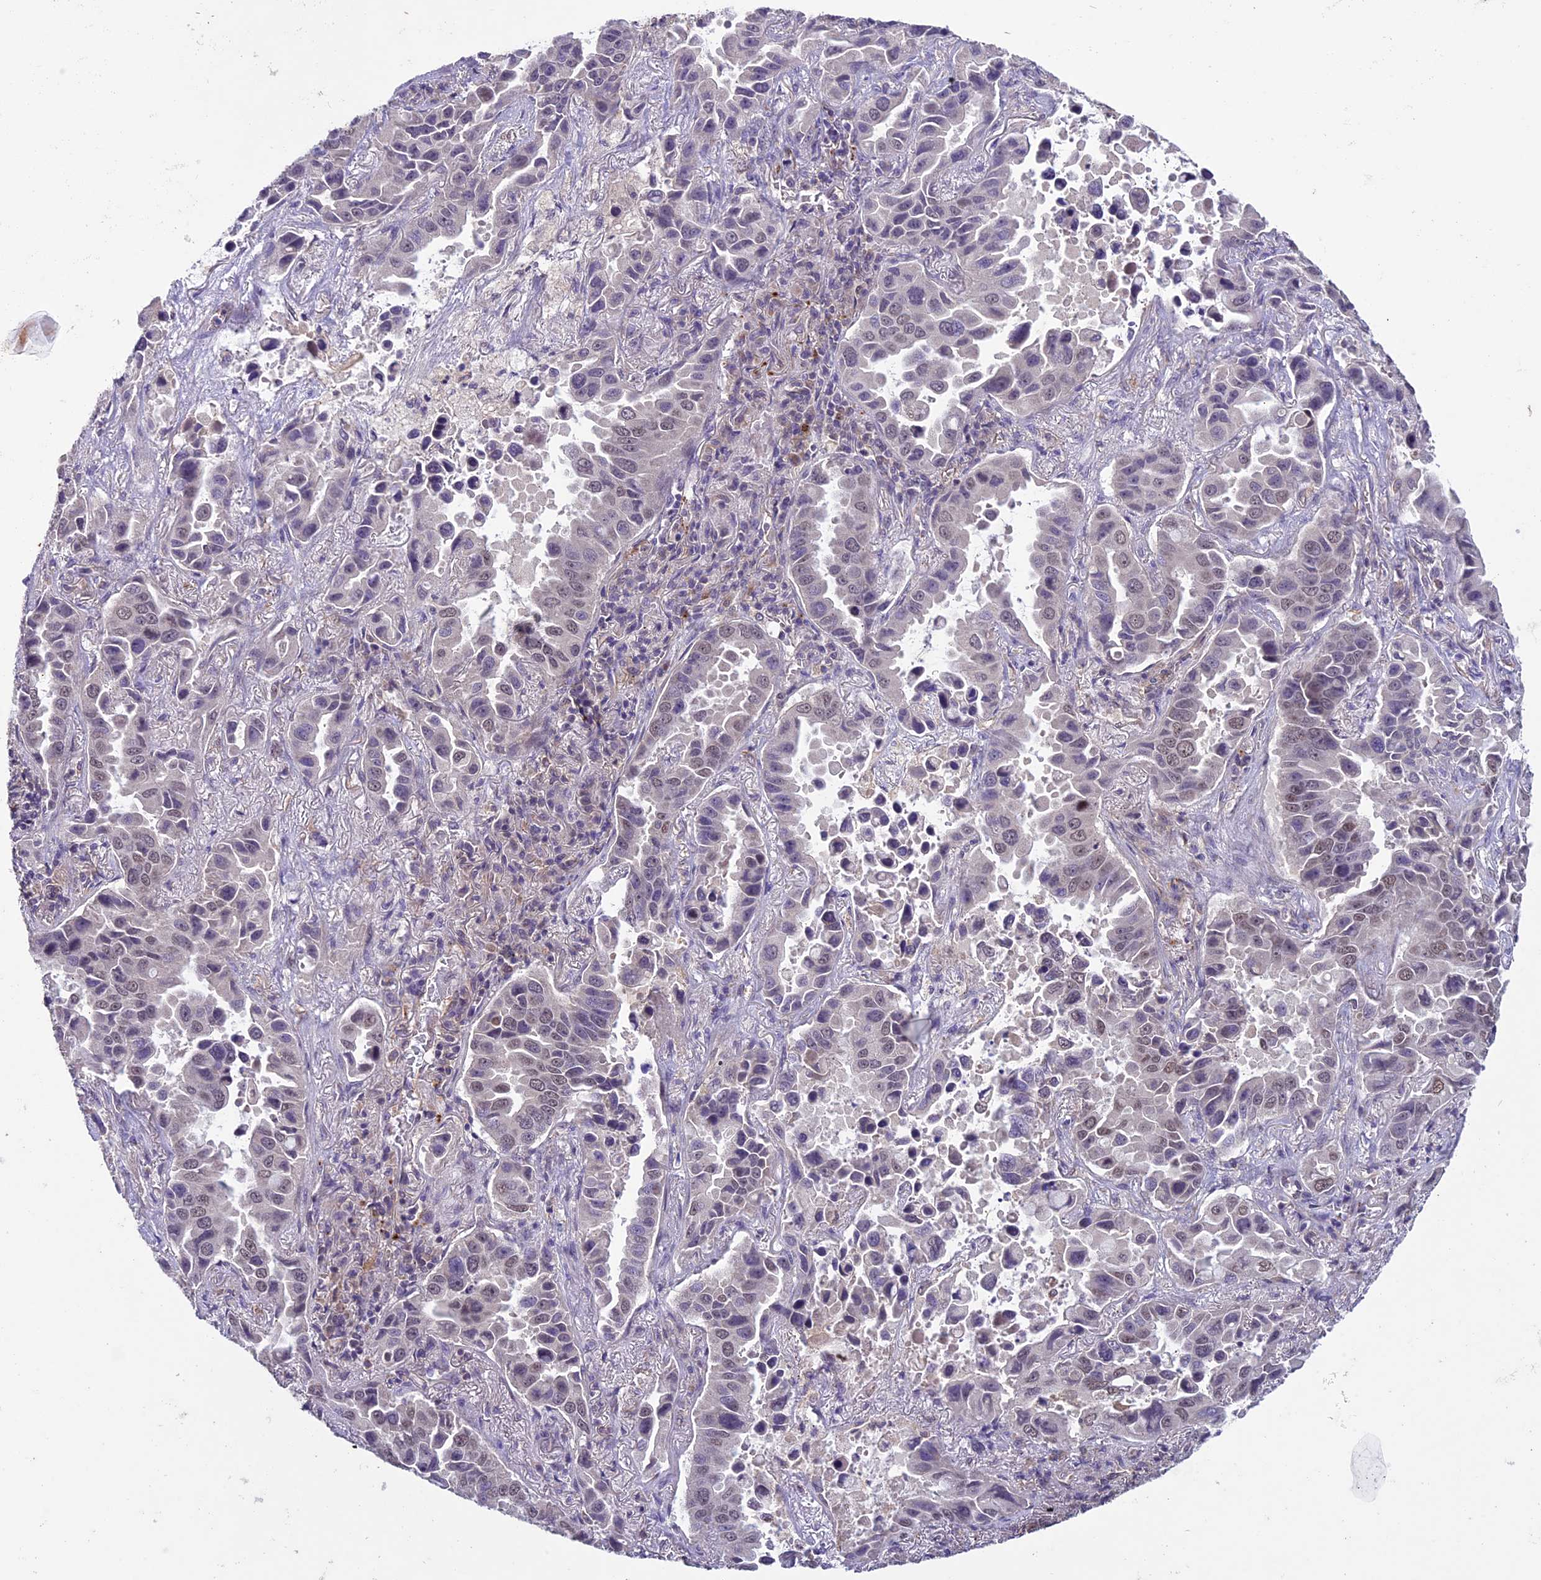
{"staining": {"intensity": "weak", "quantity": "<25%", "location": "nuclear"}, "tissue": "lung cancer", "cell_type": "Tumor cells", "image_type": "cancer", "snomed": [{"axis": "morphology", "description": "Adenocarcinoma, NOS"}, {"axis": "topography", "description": "Lung"}], "caption": "A micrograph of lung cancer (adenocarcinoma) stained for a protein shows no brown staining in tumor cells.", "gene": "C3orf70", "patient": {"sex": "male", "age": 64}}